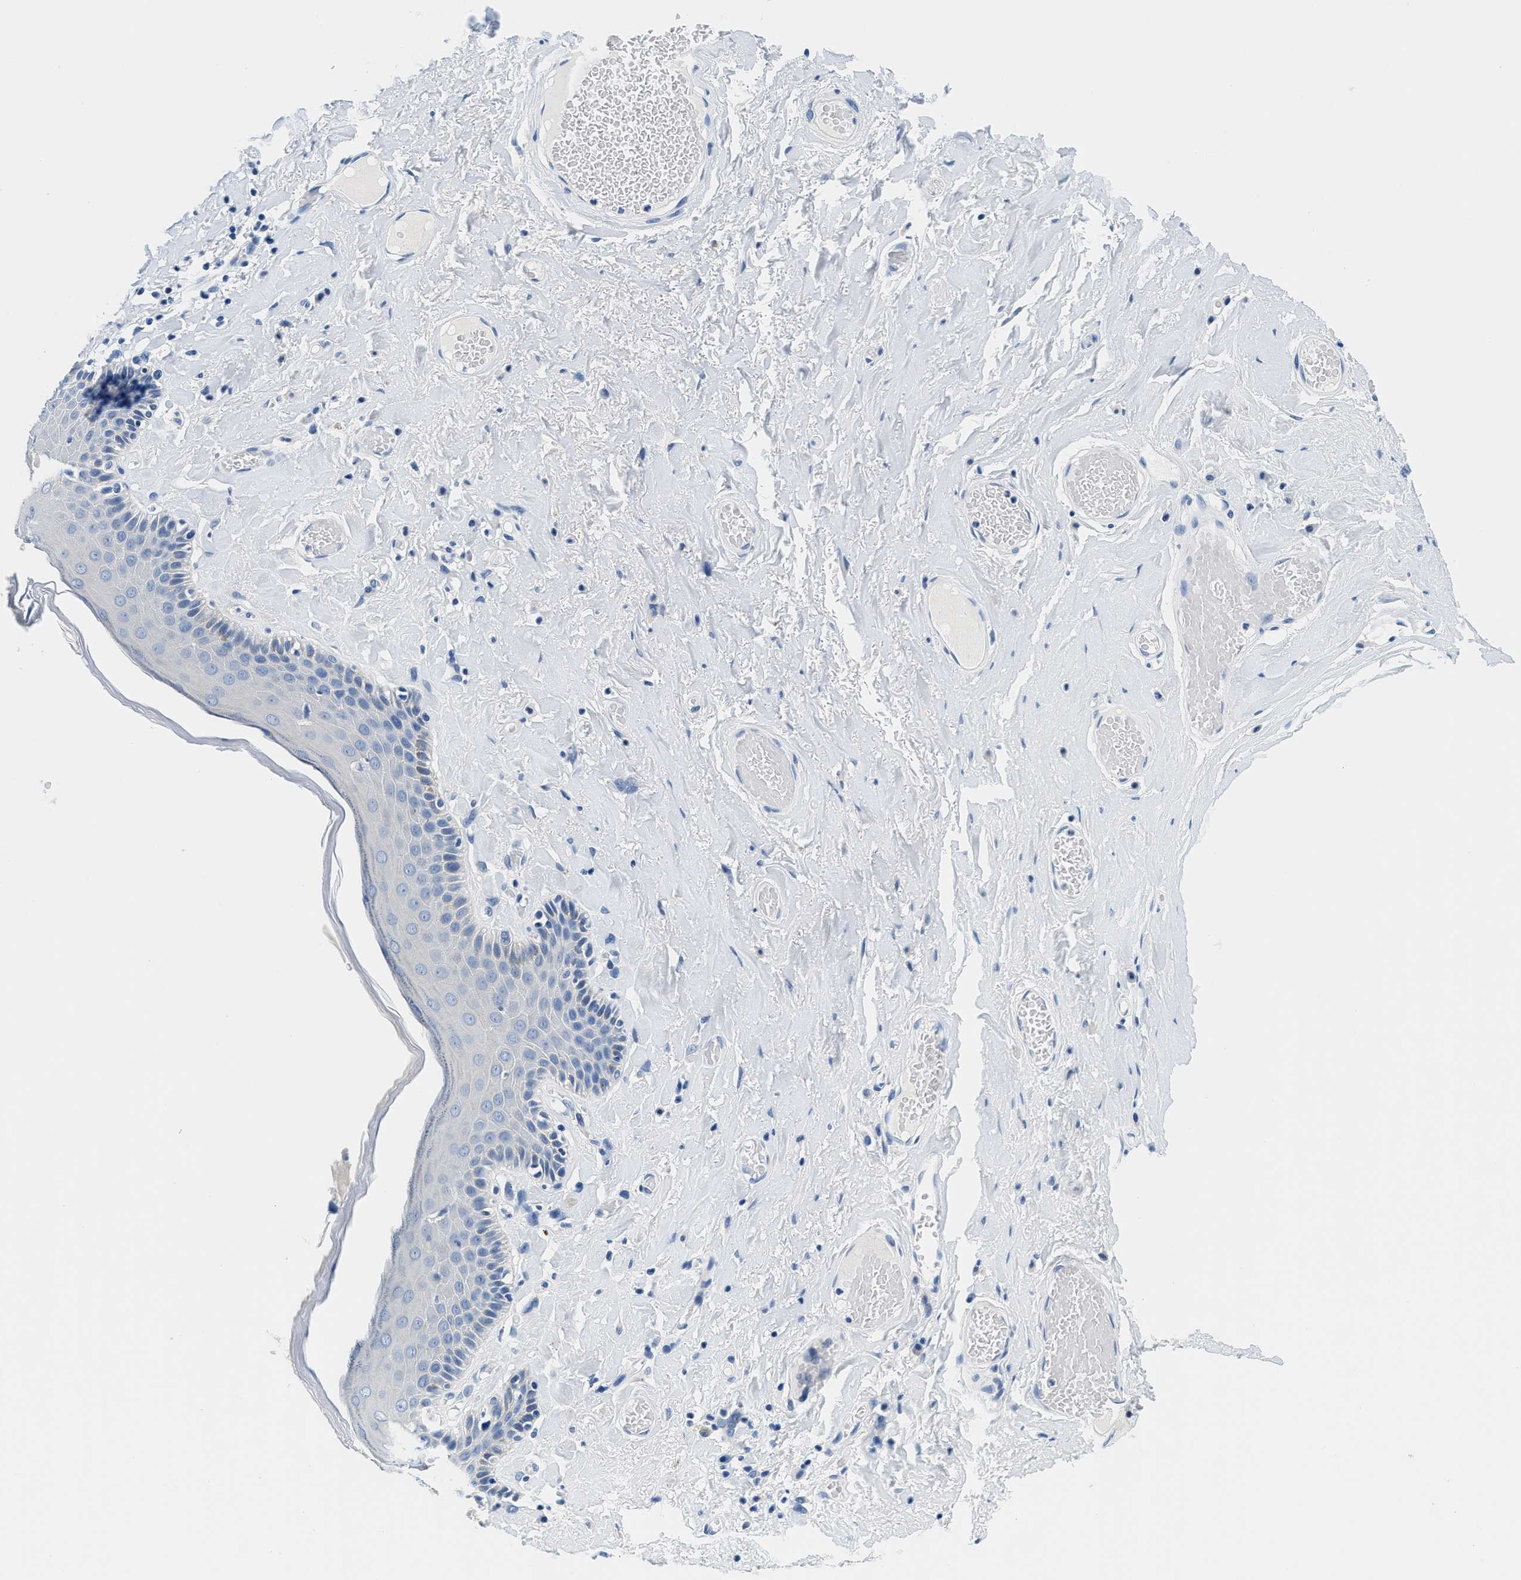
{"staining": {"intensity": "negative", "quantity": "none", "location": "none"}, "tissue": "skin", "cell_type": "Epidermal cells", "image_type": "normal", "snomed": [{"axis": "morphology", "description": "Normal tissue, NOS"}, {"axis": "topography", "description": "Anal"}], "caption": "Immunohistochemistry (IHC) of unremarkable skin displays no positivity in epidermal cells.", "gene": "GSTM3", "patient": {"sex": "male", "age": 69}}